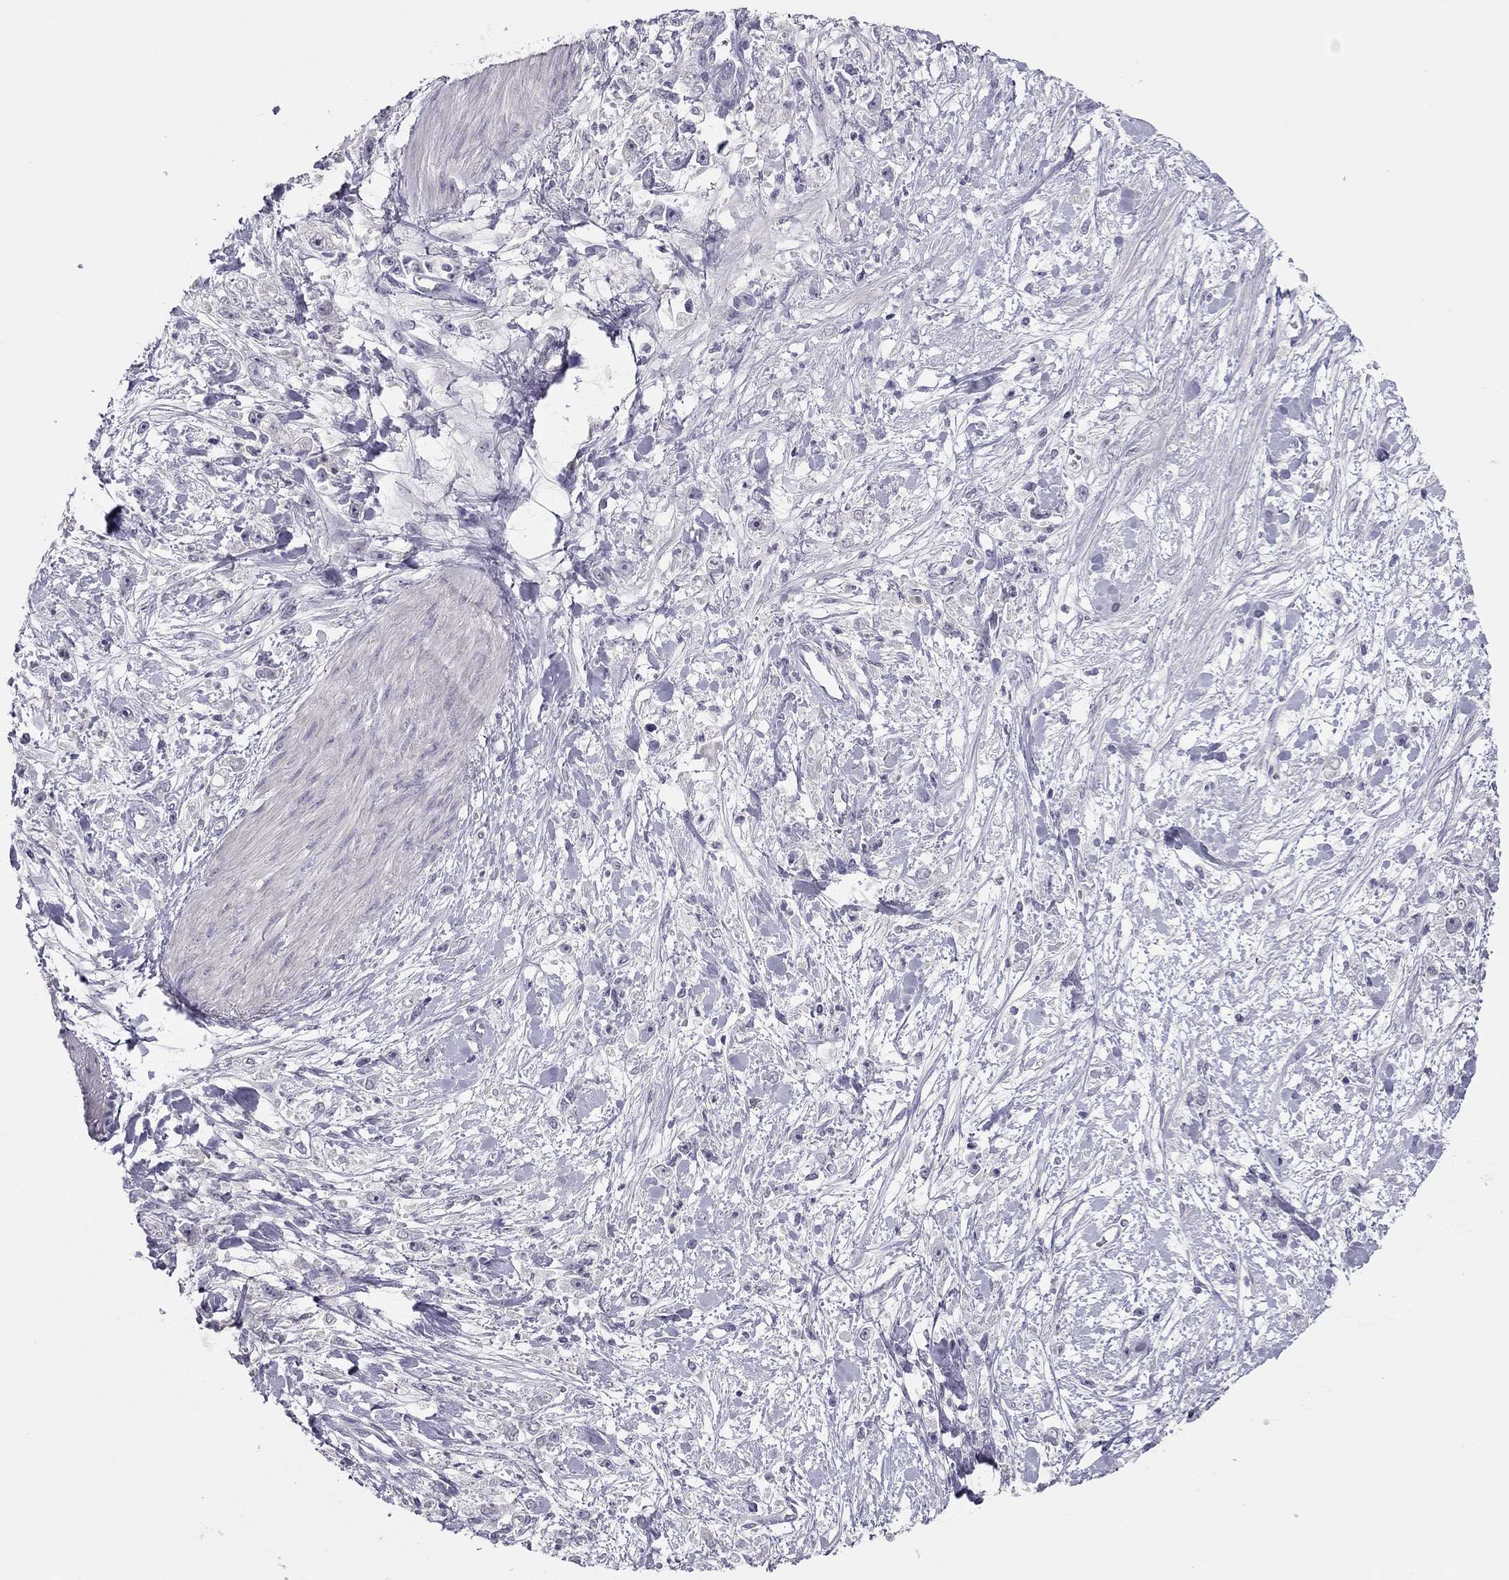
{"staining": {"intensity": "negative", "quantity": "none", "location": "none"}, "tissue": "stomach cancer", "cell_type": "Tumor cells", "image_type": "cancer", "snomed": [{"axis": "morphology", "description": "Adenocarcinoma, NOS"}, {"axis": "topography", "description": "Stomach"}], "caption": "Photomicrograph shows no significant protein expression in tumor cells of stomach adenocarcinoma. Brightfield microscopy of immunohistochemistry stained with DAB (3,3'-diaminobenzidine) (brown) and hematoxylin (blue), captured at high magnification.", "gene": "ADORA2A", "patient": {"sex": "female", "age": 59}}